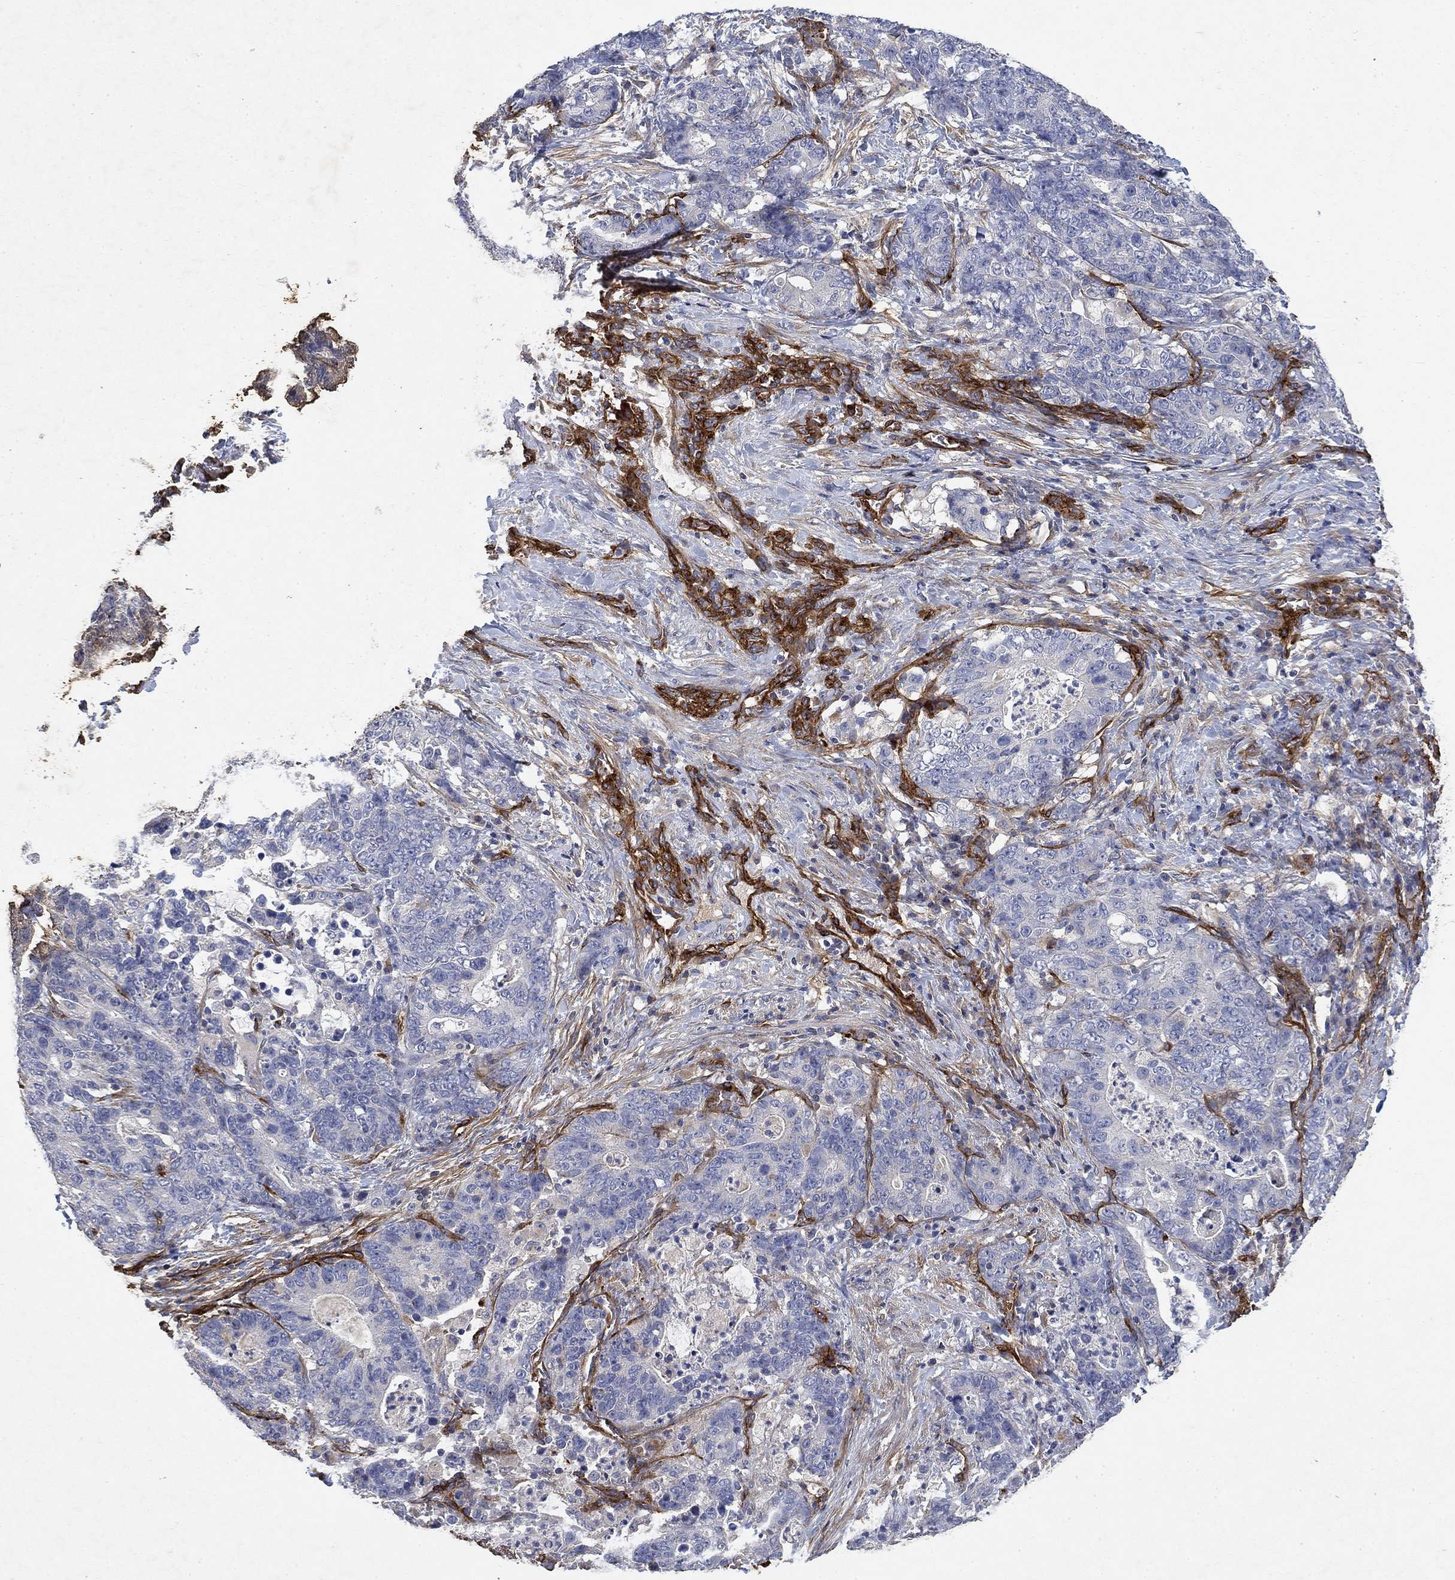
{"staining": {"intensity": "negative", "quantity": "none", "location": "none"}, "tissue": "stomach cancer", "cell_type": "Tumor cells", "image_type": "cancer", "snomed": [{"axis": "morphology", "description": "Normal tissue, NOS"}, {"axis": "morphology", "description": "Adenocarcinoma, NOS"}, {"axis": "topography", "description": "Stomach"}], "caption": "Adenocarcinoma (stomach) was stained to show a protein in brown. There is no significant positivity in tumor cells. Brightfield microscopy of immunohistochemistry (IHC) stained with DAB (brown) and hematoxylin (blue), captured at high magnification.", "gene": "COL4A2", "patient": {"sex": "female", "age": 64}}